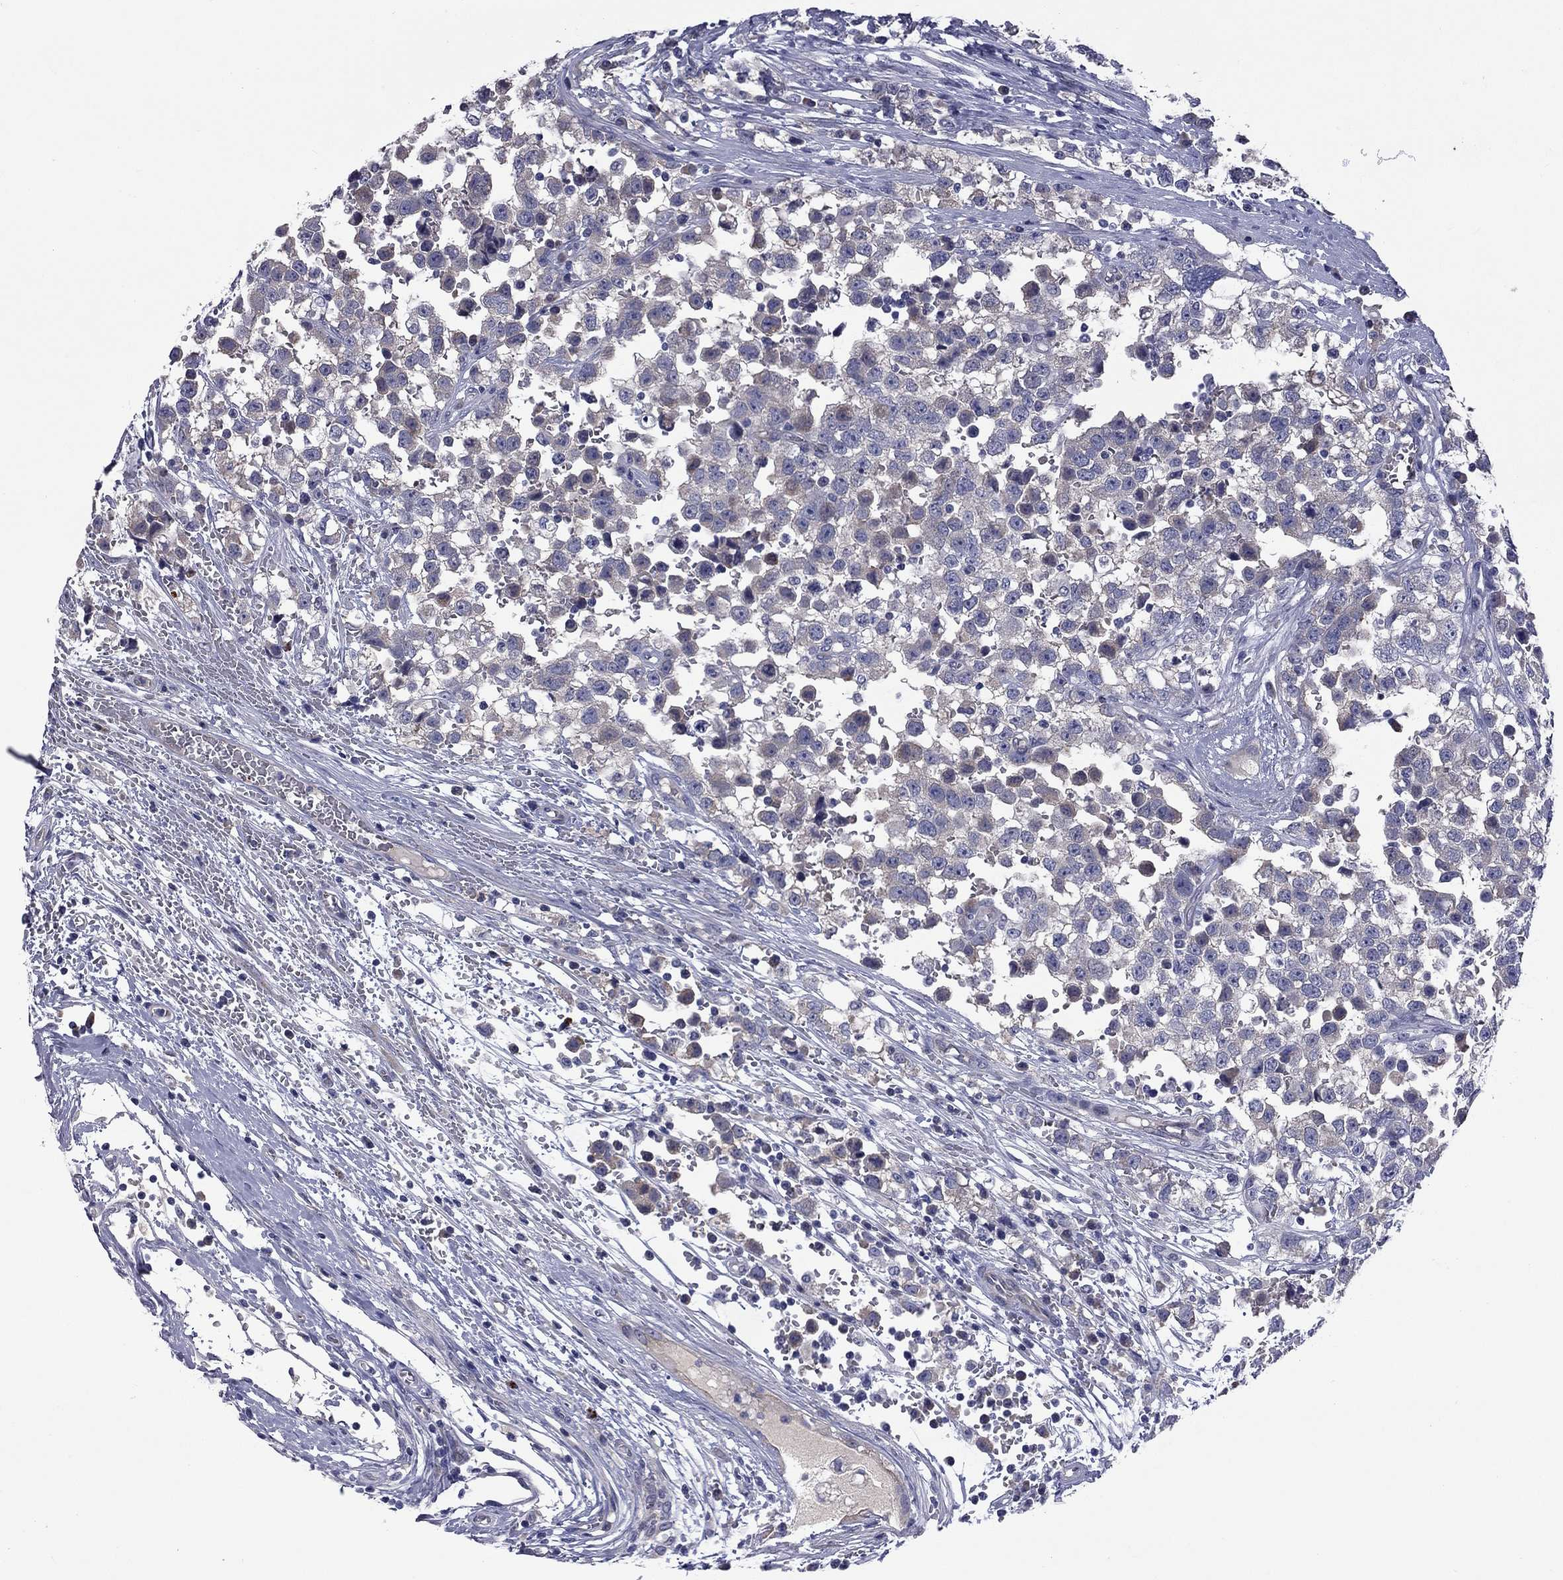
{"staining": {"intensity": "weak", "quantity": "<25%", "location": "cytoplasmic/membranous"}, "tissue": "testis cancer", "cell_type": "Tumor cells", "image_type": "cancer", "snomed": [{"axis": "morphology", "description": "Seminoma, NOS"}, {"axis": "topography", "description": "Testis"}], "caption": "Immunohistochemistry histopathology image of neoplastic tissue: testis cancer (seminoma) stained with DAB (3,3'-diaminobenzidine) demonstrates no significant protein expression in tumor cells. The staining is performed using DAB brown chromogen with nuclei counter-stained in using hematoxylin.", "gene": "UNC119B", "patient": {"sex": "male", "age": 34}}